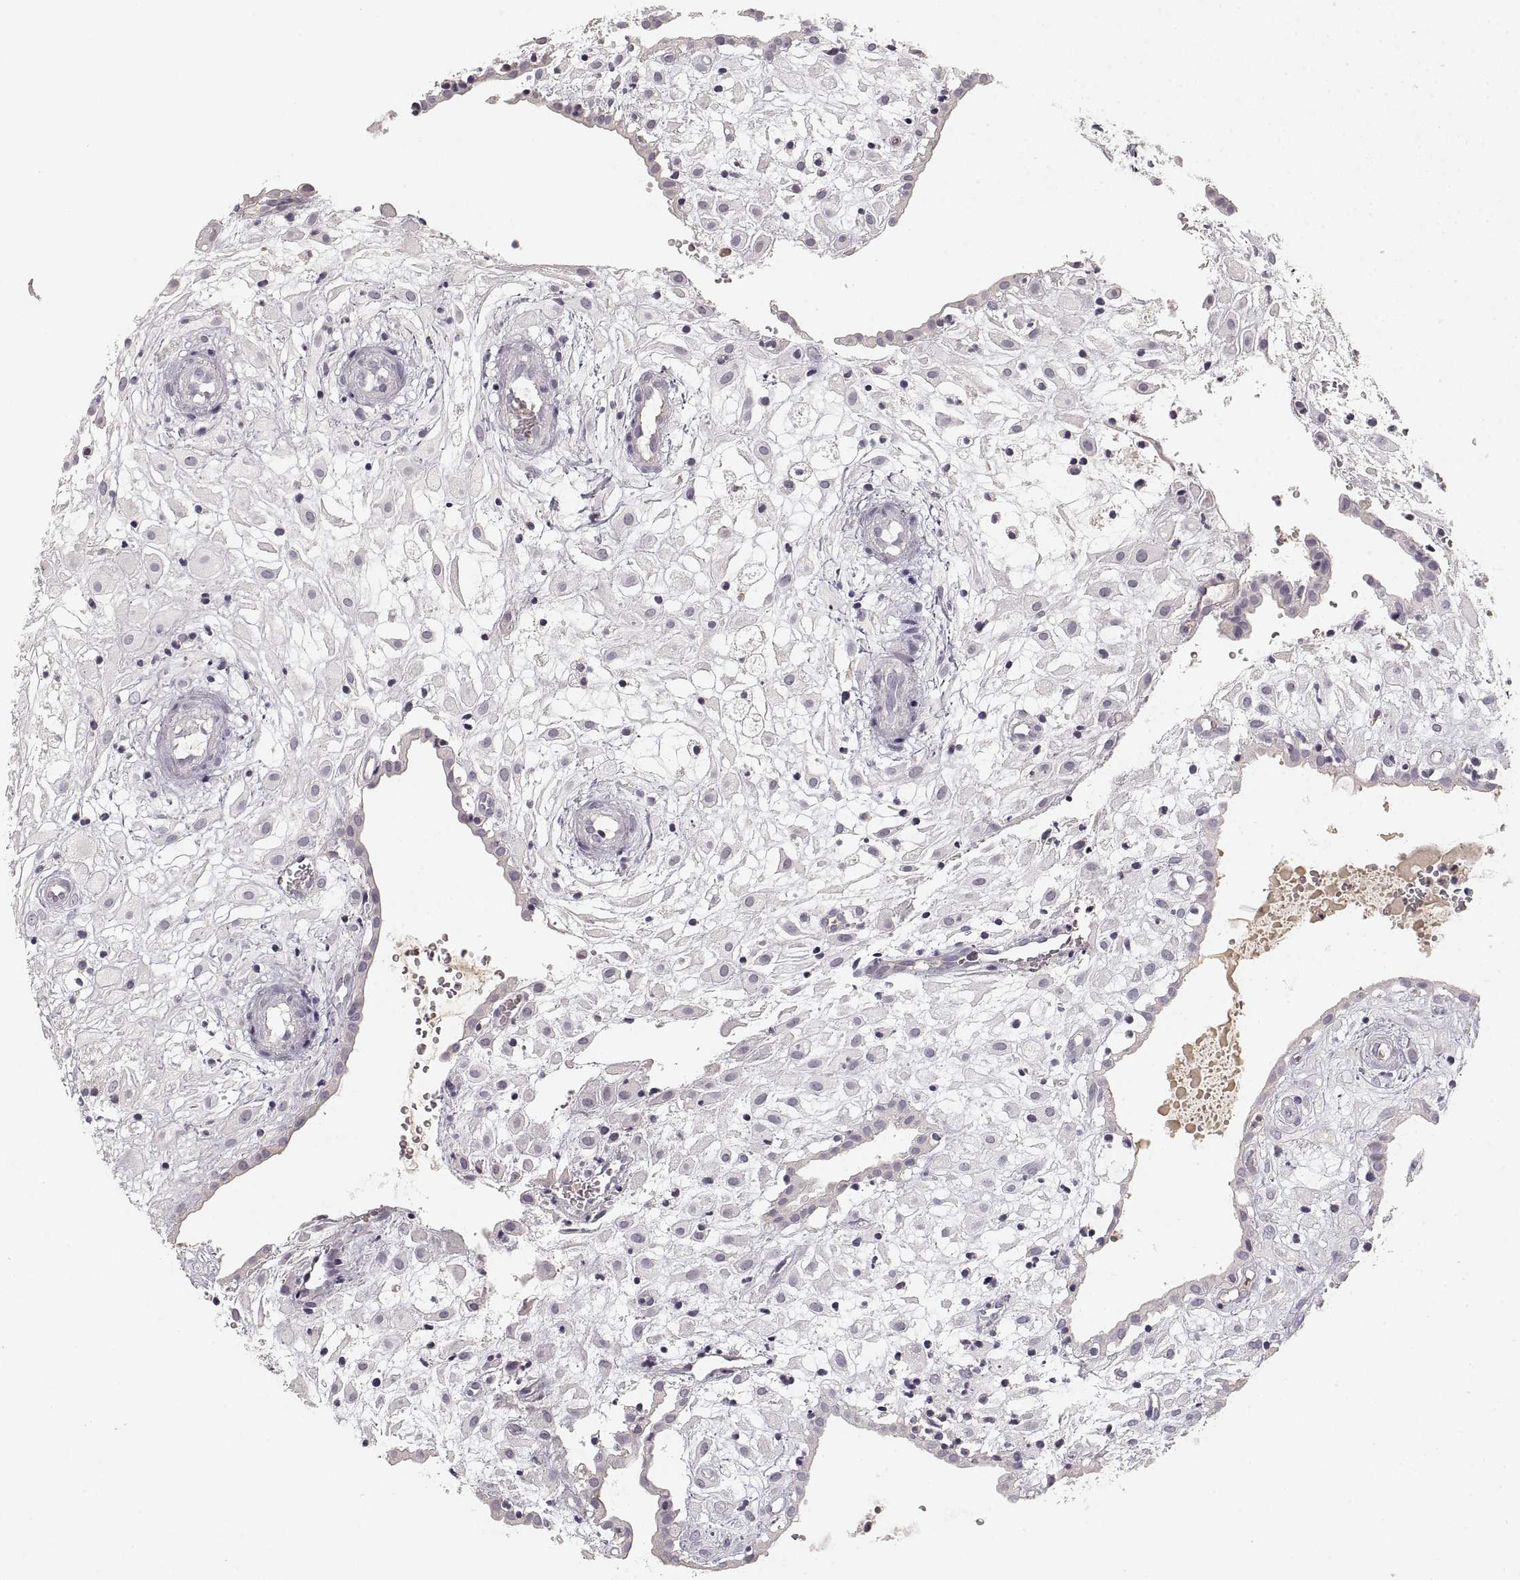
{"staining": {"intensity": "negative", "quantity": "none", "location": "none"}, "tissue": "placenta", "cell_type": "Decidual cells", "image_type": "normal", "snomed": [{"axis": "morphology", "description": "Normal tissue, NOS"}, {"axis": "topography", "description": "Placenta"}], "caption": "Immunohistochemistry of unremarkable placenta shows no staining in decidual cells. Nuclei are stained in blue.", "gene": "RUNDC3A", "patient": {"sex": "female", "age": 24}}